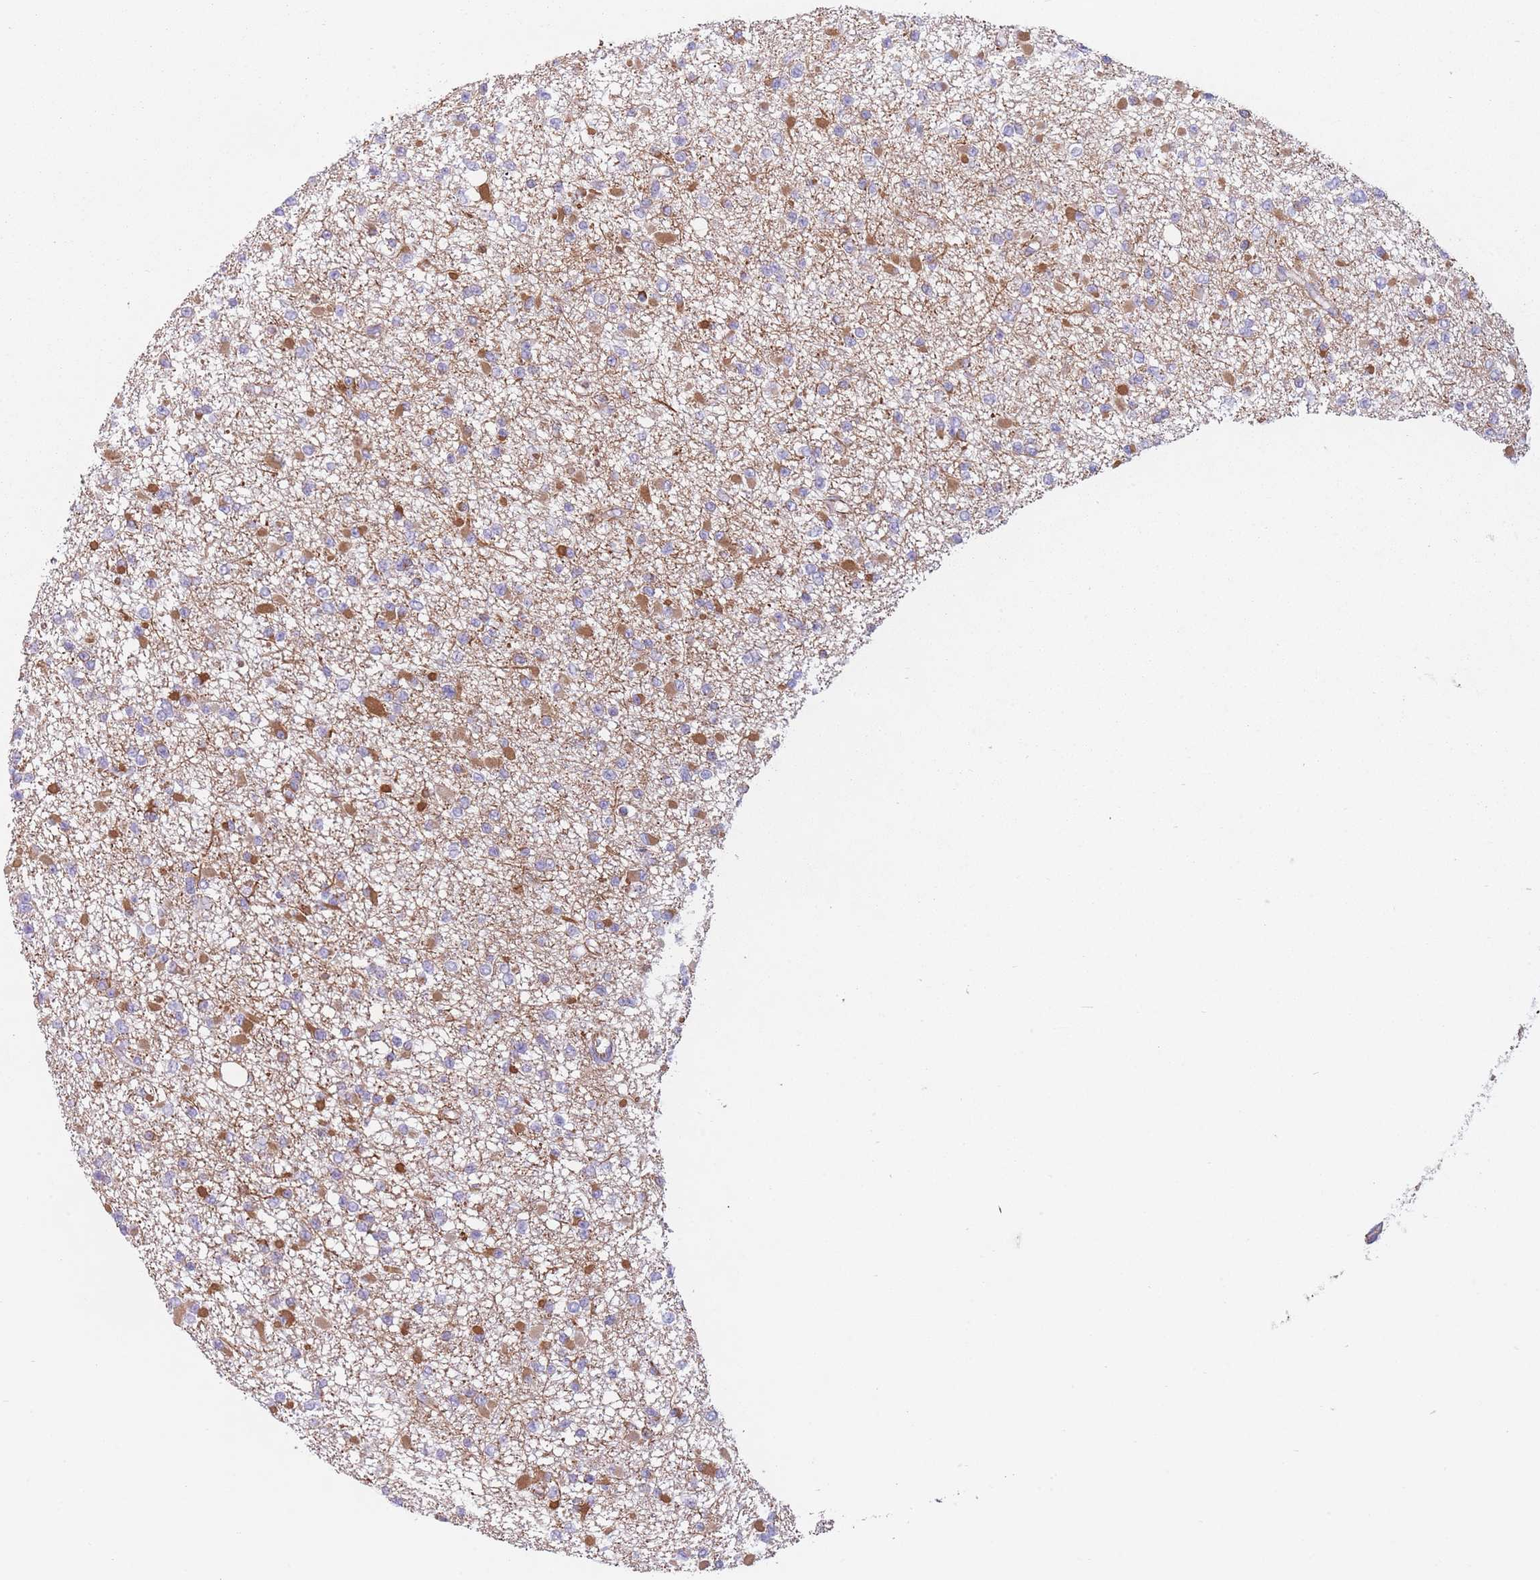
{"staining": {"intensity": "moderate", "quantity": "25%-75%", "location": "cytoplasmic/membranous"}, "tissue": "glioma", "cell_type": "Tumor cells", "image_type": "cancer", "snomed": [{"axis": "morphology", "description": "Glioma, malignant, Low grade"}, {"axis": "topography", "description": "Brain"}], "caption": "A high-resolution micrograph shows immunohistochemistry staining of malignant low-grade glioma, which demonstrates moderate cytoplasmic/membranous positivity in approximately 25%-75% of tumor cells. The staining was performed using DAB to visualize the protein expression in brown, while the nuclei were stained in blue with hematoxylin (Magnification: 20x).", "gene": "PTCD1", "patient": {"sex": "female", "age": 22}}